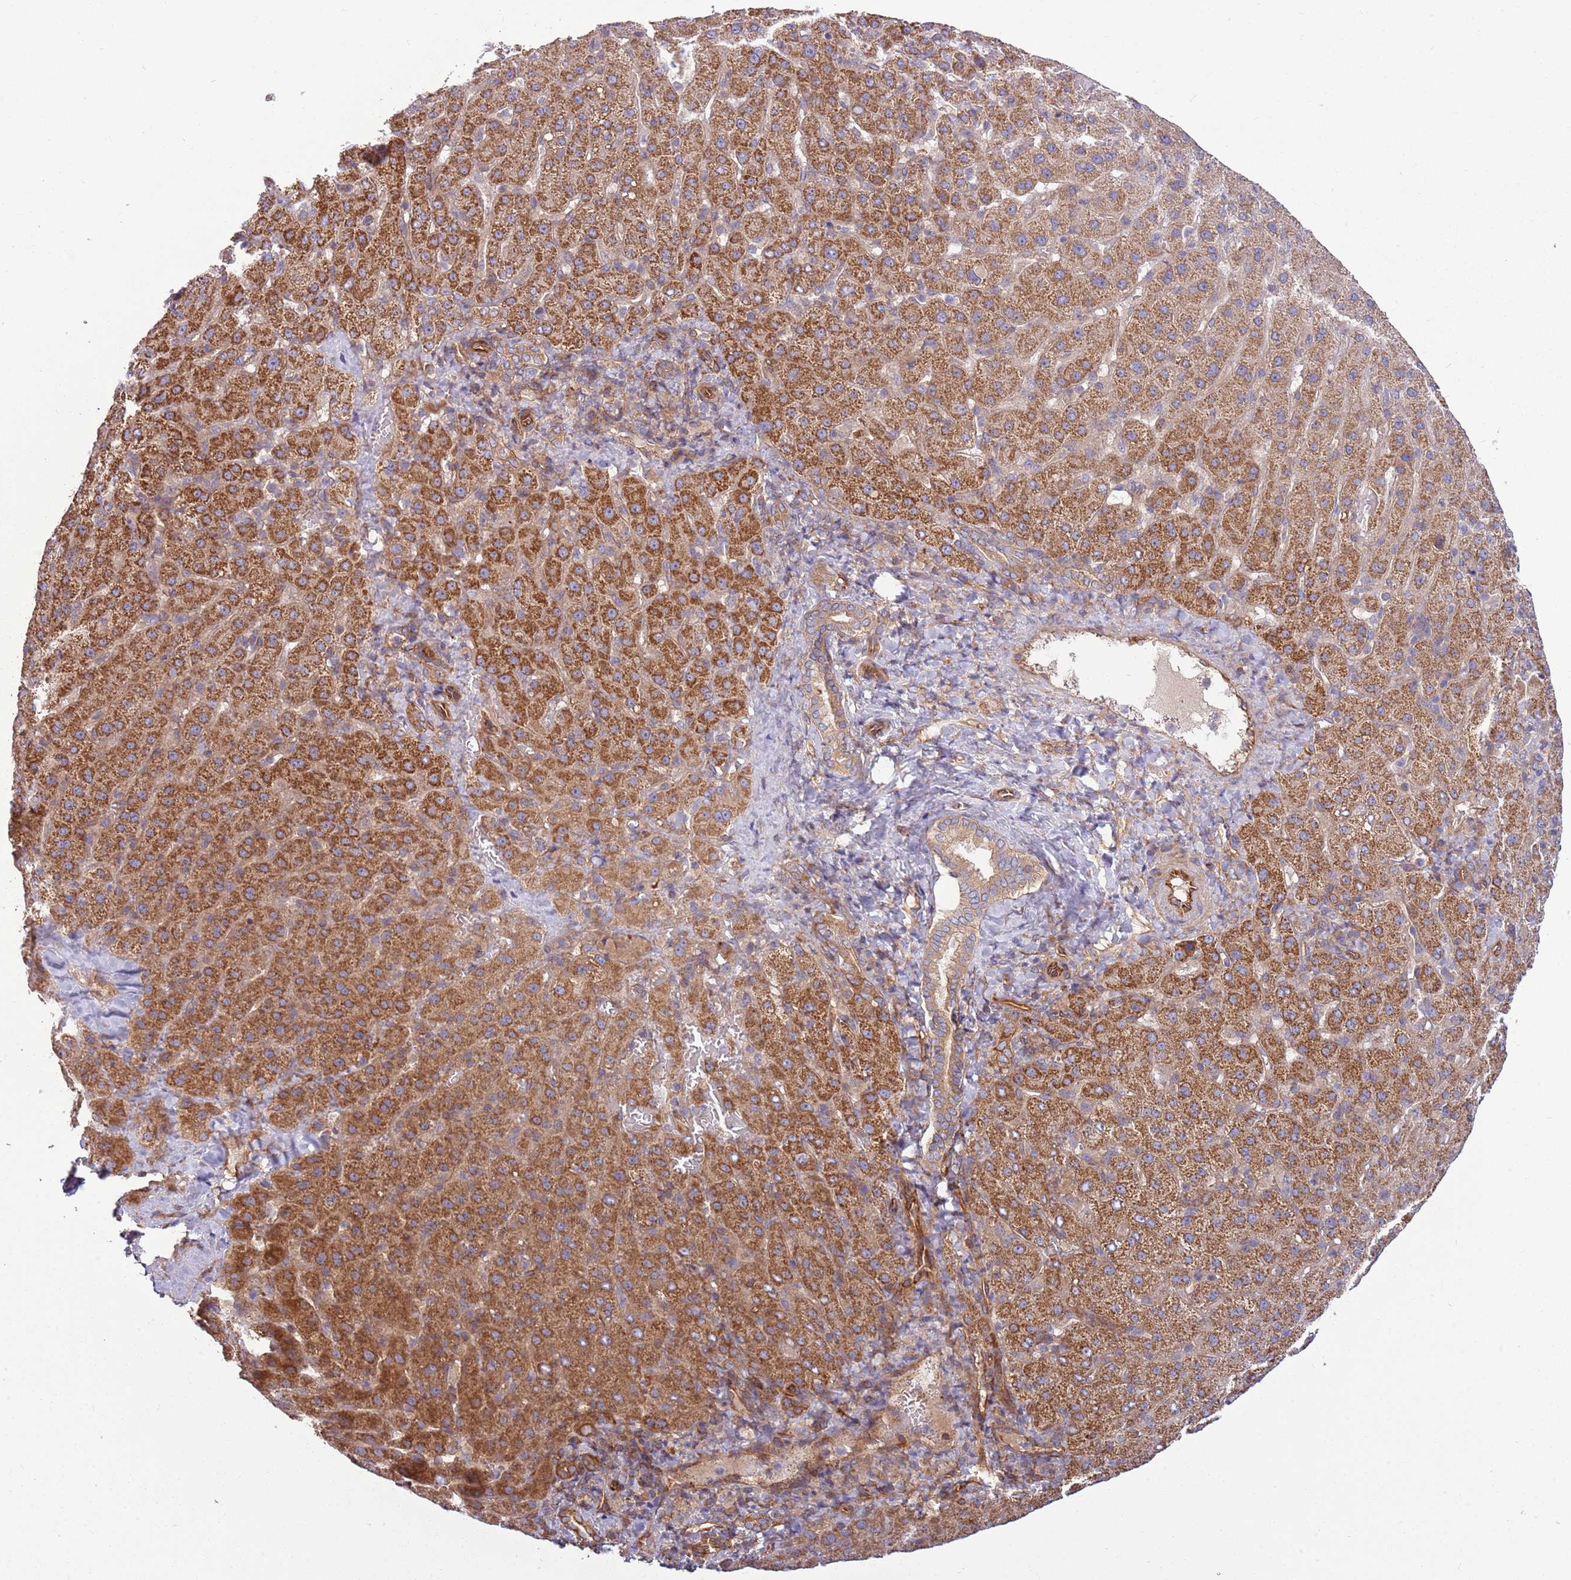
{"staining": {"intensity": "strong", "quantity": ">75%", "location": "cytoplasmic/membranous"}, "tissue": "liver cancer", "cell_type": "Tumor cells", "image_type": "cancer", "snomed": [{"axis": "morphology", "description": "Carcinoma, Hepatocellular, NOS"}, {"axis": "topography", "description": "Liver"}], "caption": "Immunohistochemistry (IHC) of human liver cancer displays high levels of strong cytoplasmic/membranous expression in approximately >75% of tumor cells.", "gene": "GNL1", "patient": {"sex": "female", "age": 58}}